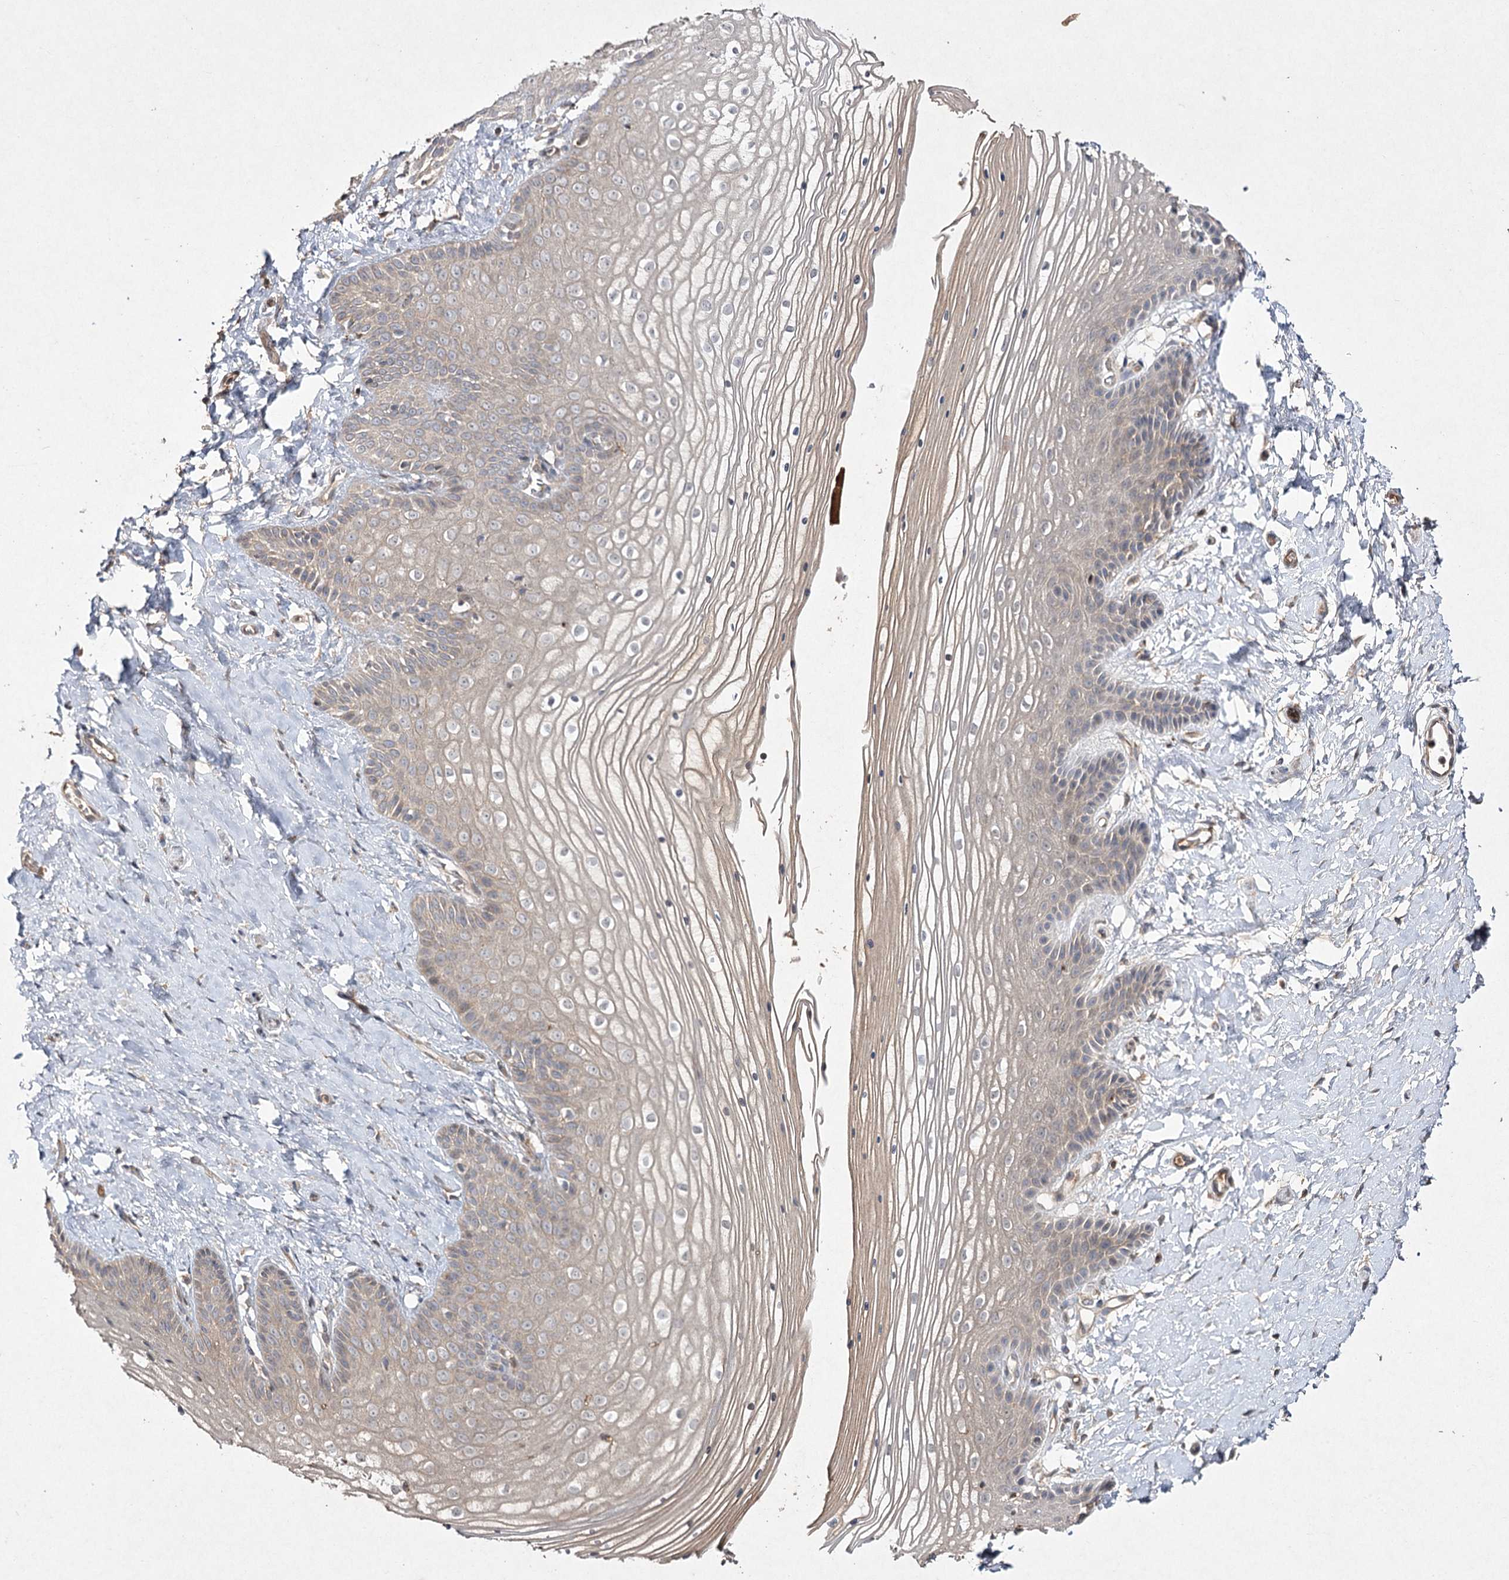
{"staining": {"intensity": "weak", "quantity": ">75%", "location": "cytoplasmic/membranous,nuclear"}, "tissue": "vagina", "cell_type": "Squamous epithelial cells", "image_type": "normal", "snomed": [{"axis": "morphology", "description": "Normal tissue, NOS"}, {"axis": "topography", "description": "Vagina"}, {"axis": "topography", "description": "Cervix"}], "caption": "A low amount of weak cytoplasmic/membranous,nuclear positivity is identified in about >75% of squamous epithelial cells in benign vagina.", "gene": "FANCL", "patient": {"sex": "female", "age": 40}}